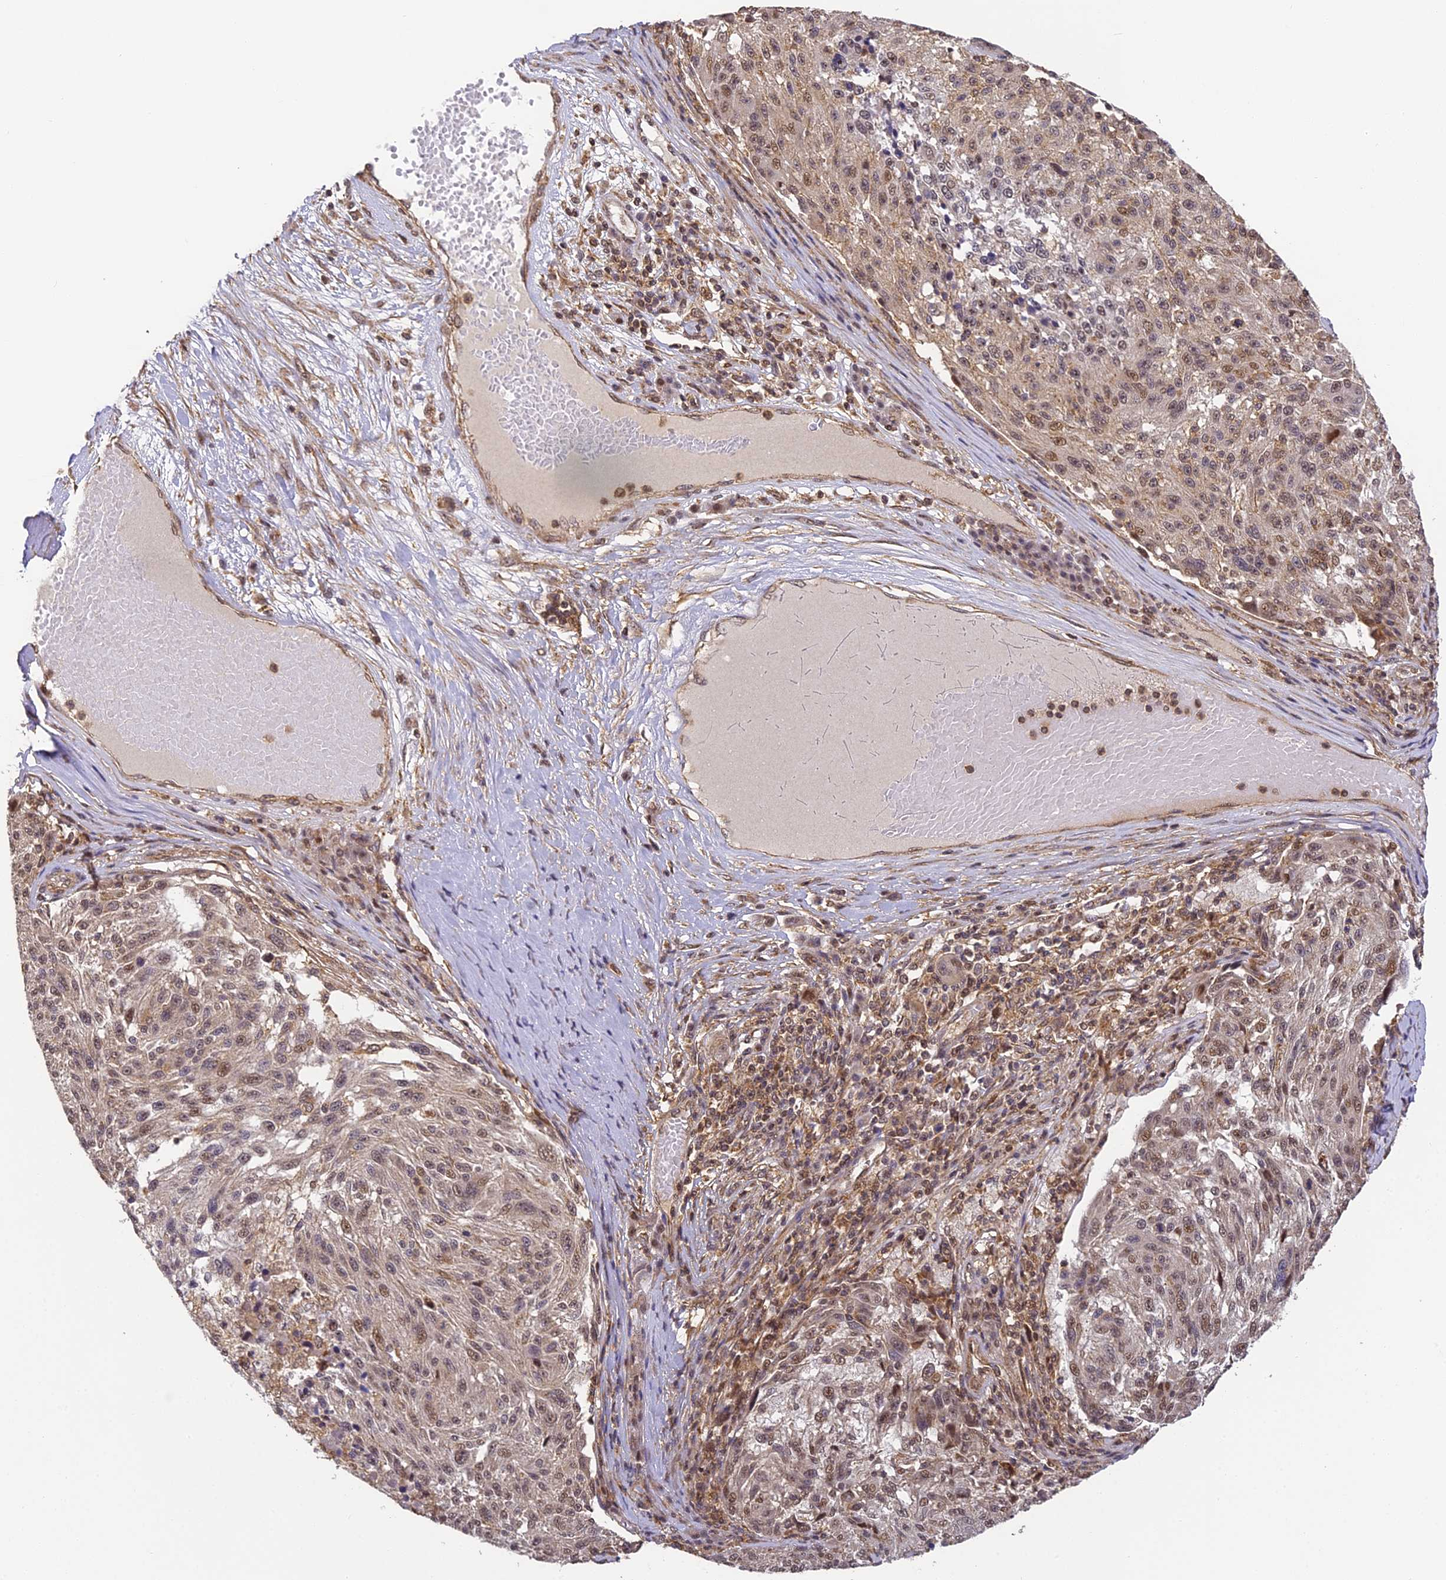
{"staining": {"intensity": "moderate", "quantity": ">75%", "location": "nuclear"}, "tissue": "melanoma", "cell_type": "Tumor cells", "image_type": "cancer", "snomed": [{"axis": "morphology", "description": "Malignant melanoma, NOS"}, {"axis": "topography", "description": "Skin"}], "caption": "Protein expression analysis of malignant melanoma displays moderate nuclear staining in approximately >75% of tumor cells.", "gene": "ZNF443", "patient": {"sex": "male", "age": 53}}